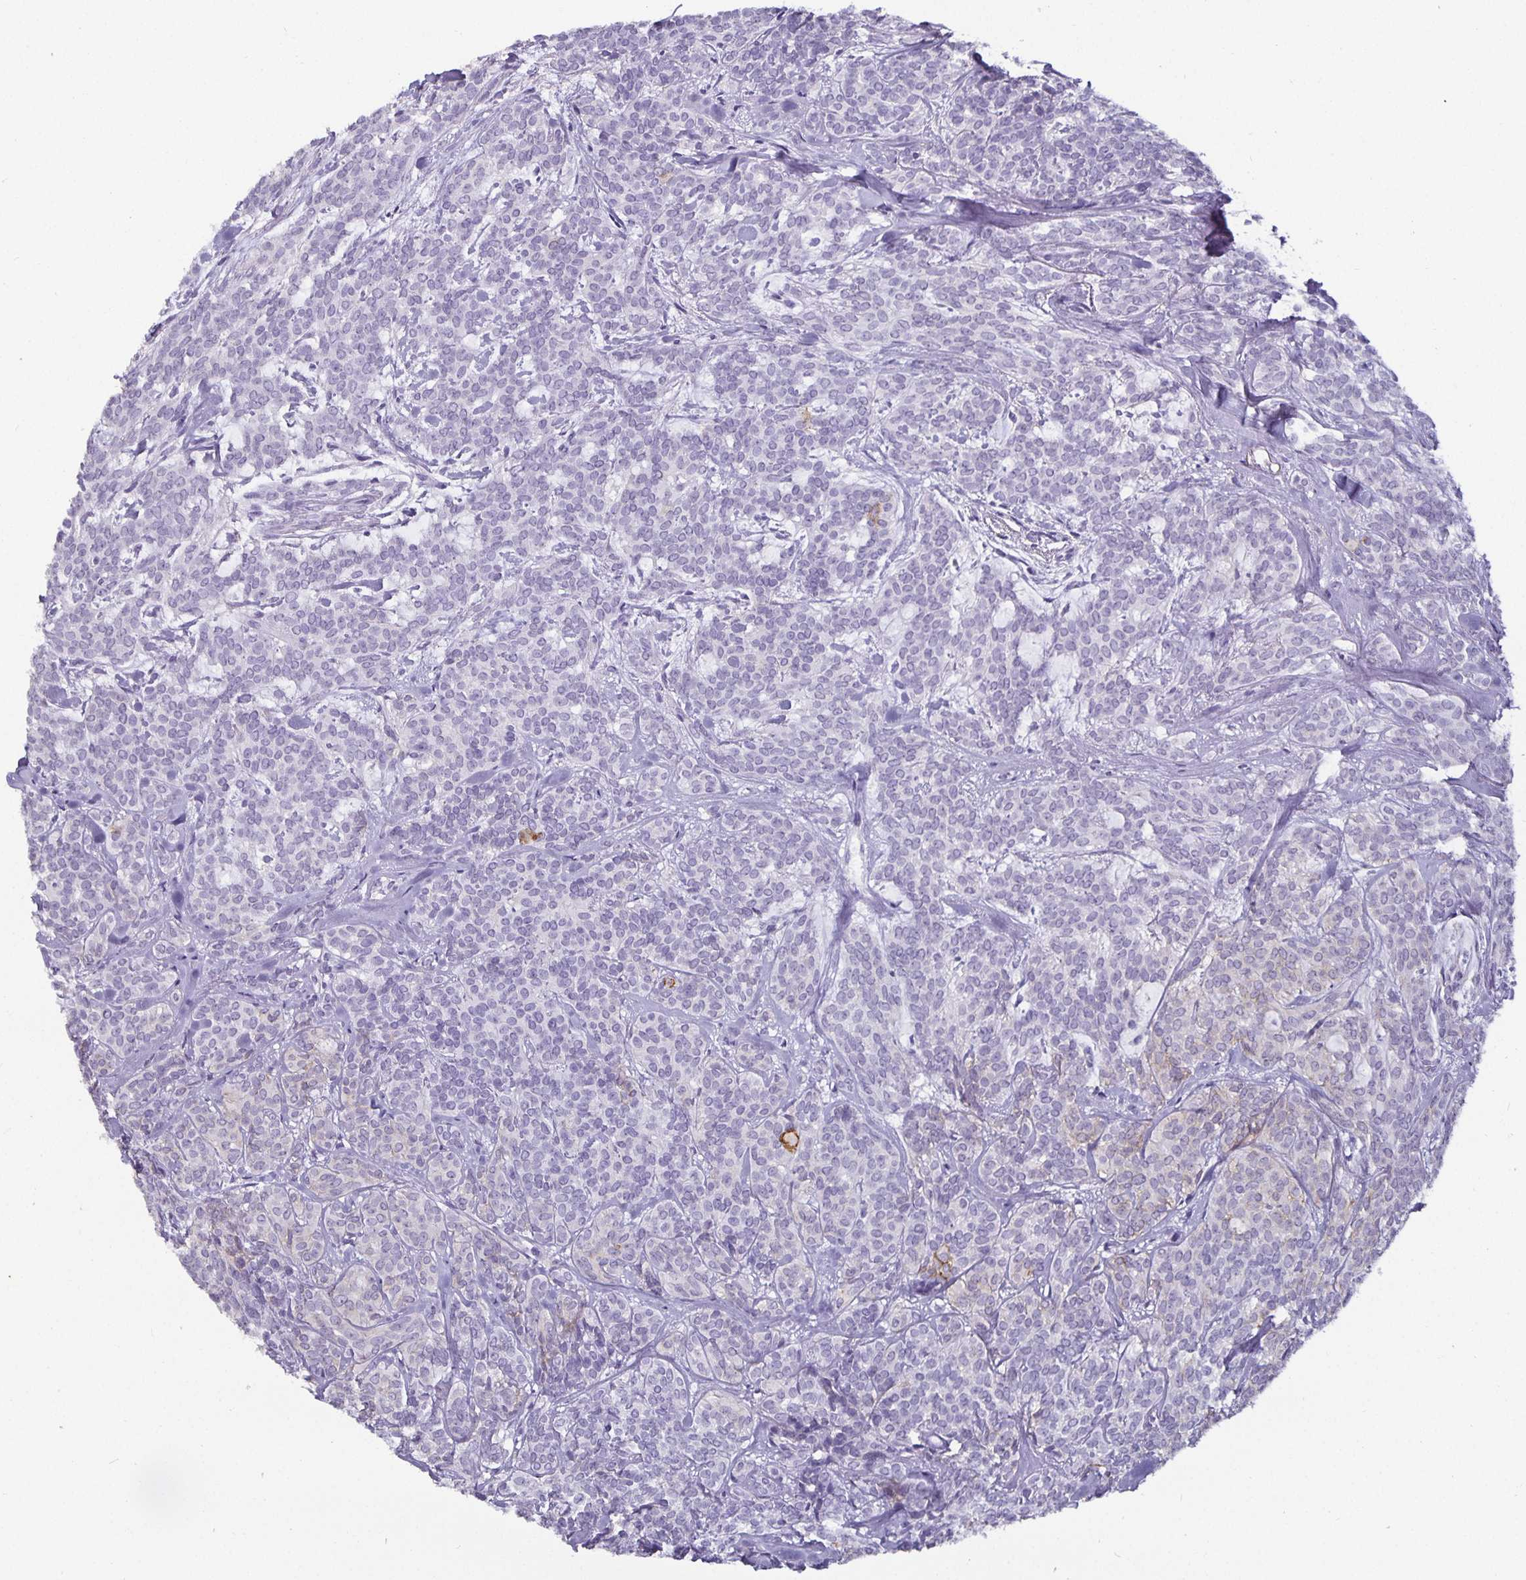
{"staining": {"intensity": "weak", "quantity": "<25%", "location": "cytoplasmic/membranous"}, "tissue": "head and neck cancer", "cell_type": "Tumor cells", "image_type": "cancer", "snomed": [{"axis": "morphology", "description": "Adenocarcinoma, NOS"}, {"axis": "topography", "description": "Head-Neck"}], "caption": "DAB immunohistochemical staining of human head and neck cancer shows no significant staining in tumor cells. The staining was performed using DAB to visualize the protein expression in brown, while the nuclei were stained in blue with hematoxylin (Magnification: 20x).", "gene": "CA12", "patient": {"sex": "female", "age": 57}}